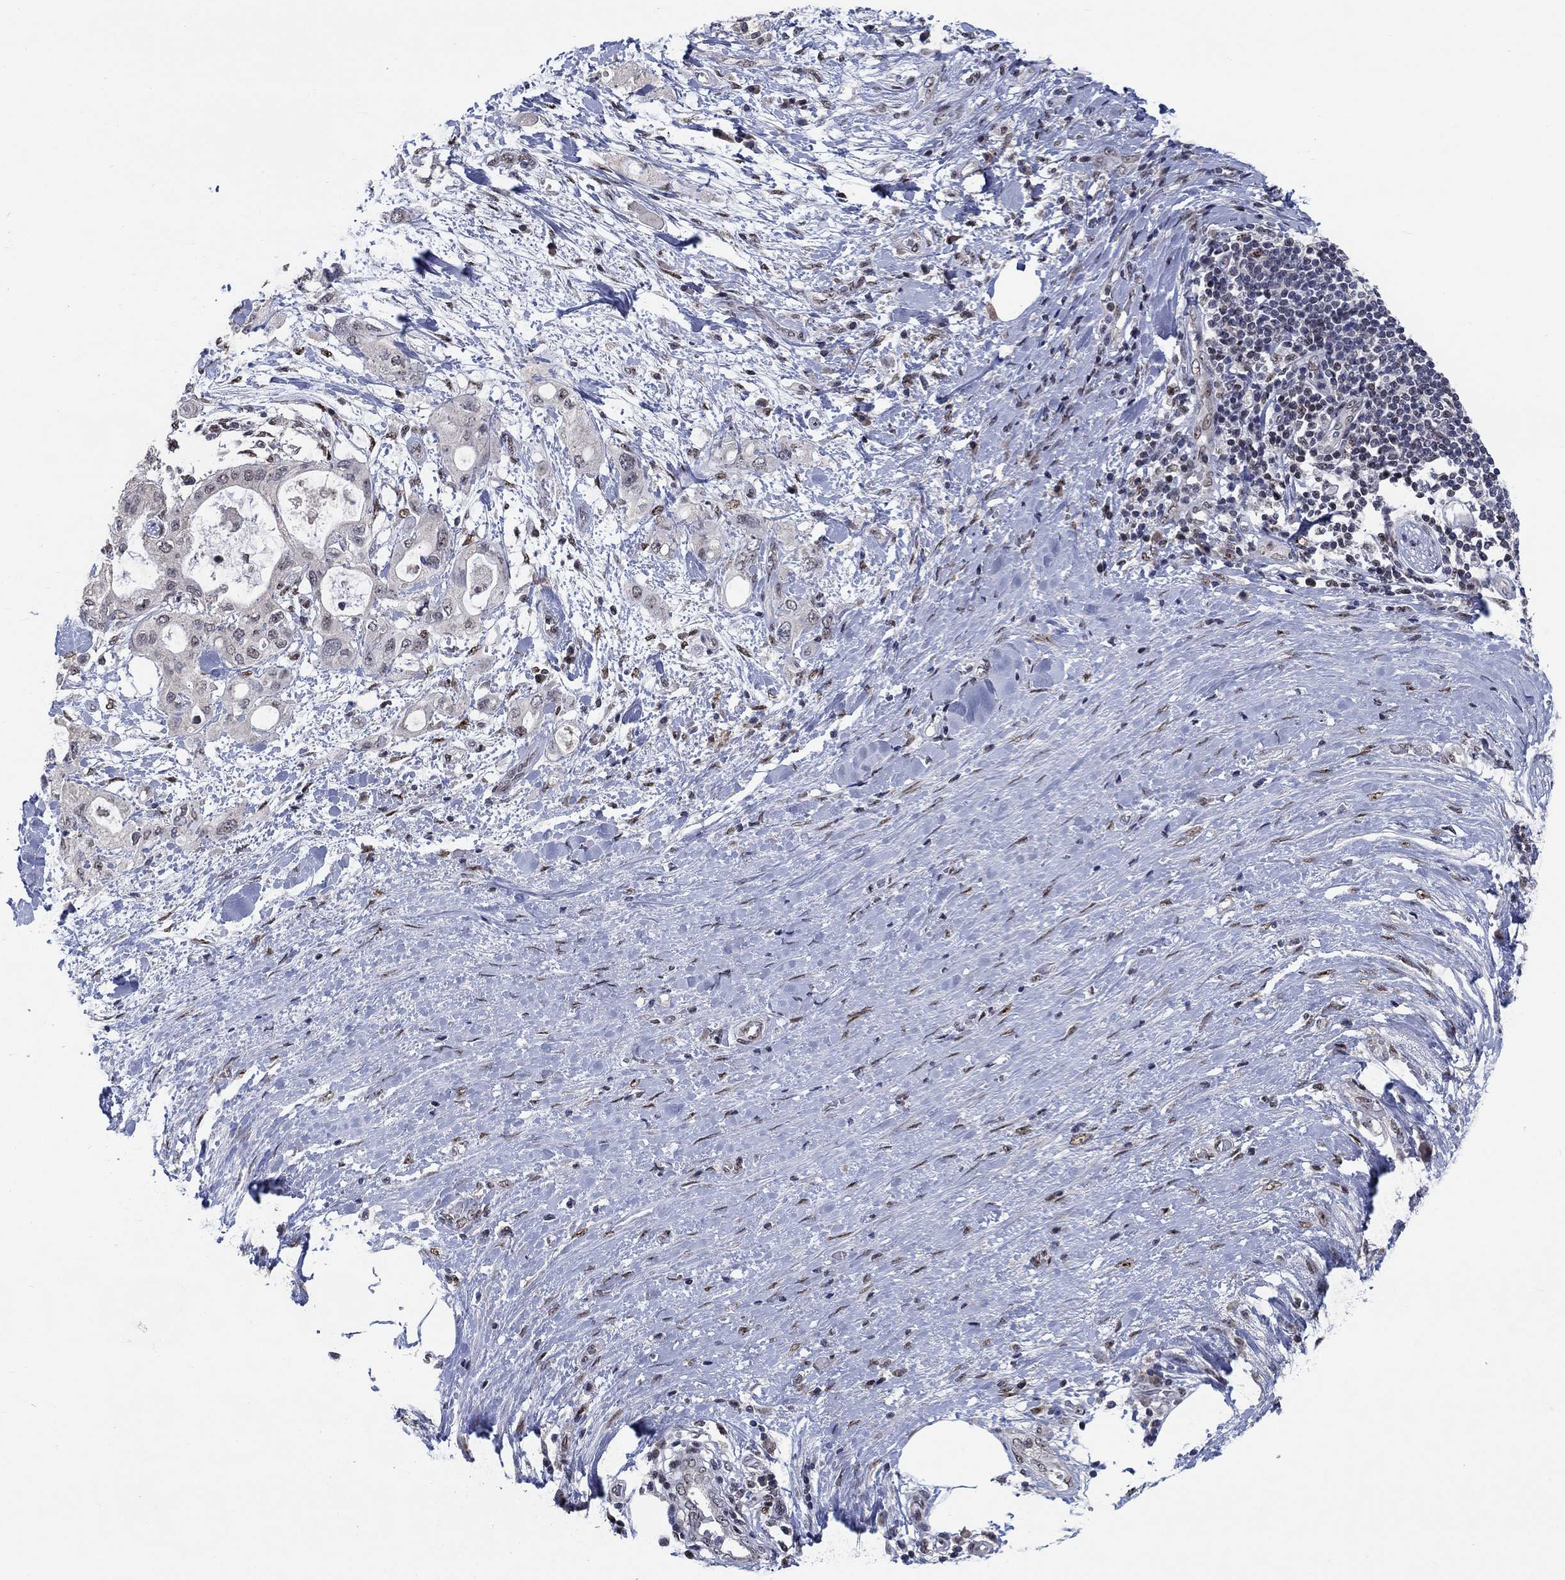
{"staining": {"intensity": "negative", "quantity": "none", "location": "none"}, "tissue": "pancreatic cancer", "cell_type": "Tumor cells", "image_type": "cancer", "snomed": [{"axis": "morphology", "description": "Adenocarcinoma, NOS"}, {"axis": "topography", "description": "Pancreas"}], "caption": "A high-resolution image shows immunohistochemistry staining of pancreatic cancer (adenocarcinoma), which shows no significant staining in tumor cells.", "gene": "HTN1", "patient": {"sex": "female", "age": 56}}